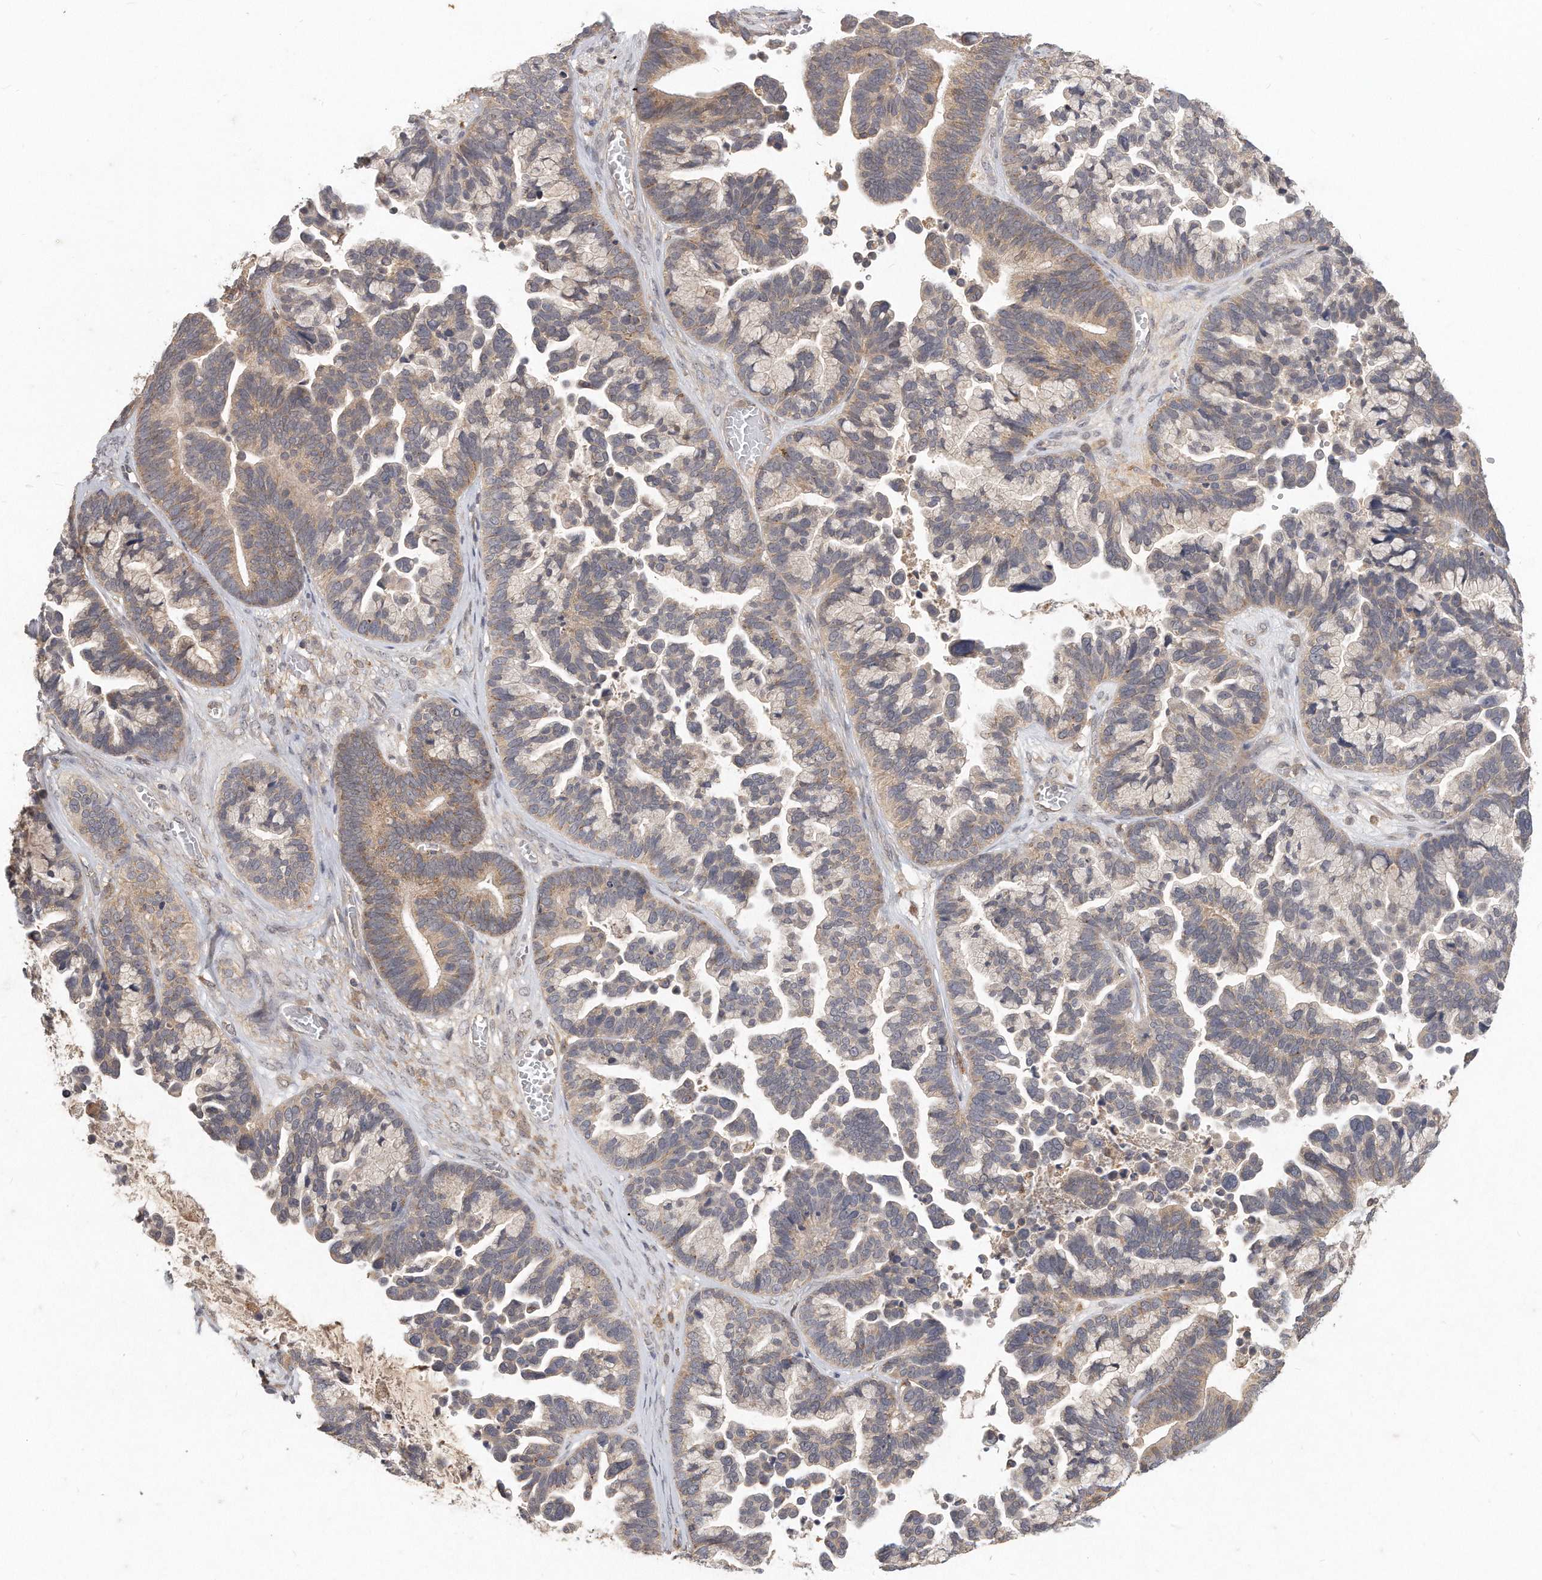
{"staining": {"intensity": "weak", "quantity": "25%-75%", "location": "cytoplasmic/membranous"}, "tissue": "ovarian cancer", "cell_type": "Tumor cells", "image_type": "cancer", "snomed": [{"axis": "morphology", "description": "Cystadenocarcinoma, serous, NOS"}, {"axis": "topography", "description": "Ovary"}], "caption": "DAB (3,3'-diaminobenzidine) immunohistochemical staining of human ovarian cancer reveals weak cytoplasmic/membranous protein expression in about 25%-75% of tumor cells.", "gene": "LGALS8", "patient": {"sex": "female", "age": 56}}